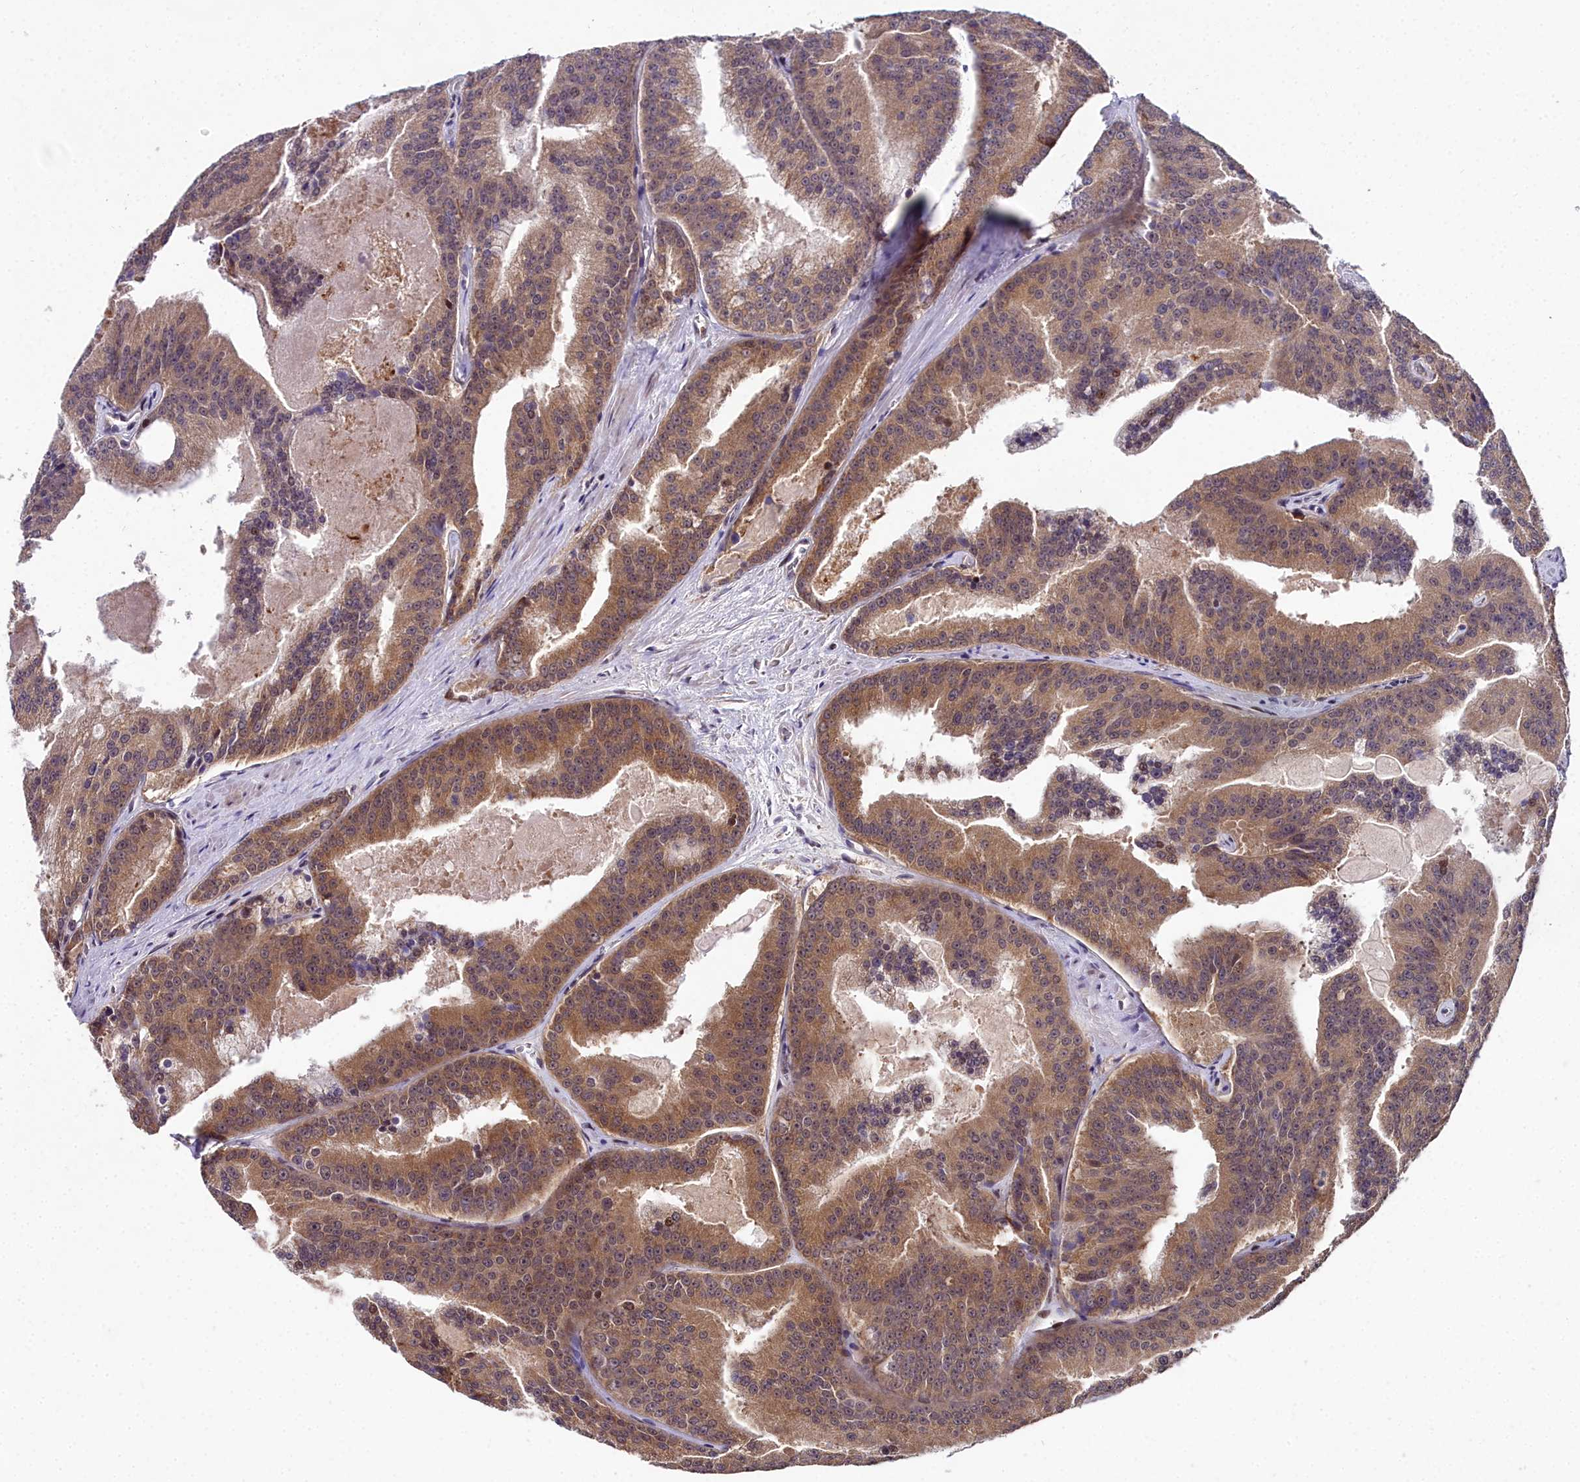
{"staining": {"intensity": "moderate", "quantity": ">75%", "location": "cytoplasmic/membranous"}, "tissue": "prostate cancer", "cell_type": "Tumor cells", "image_type": "cancer", "snomed": [{"axis": "morphology", "description": "Adenocarcinoma, High grade"}, {"axis": "topography", "description": "Prostate"}], "caption": "Tumor cells exhibit moderate cytoplasmic/membranous expression in approximately >75% of cells in prostate high-grade adenocarcinoma.", "gene": "AP1M1", "patient": {"sex": "male", "age": 61}}